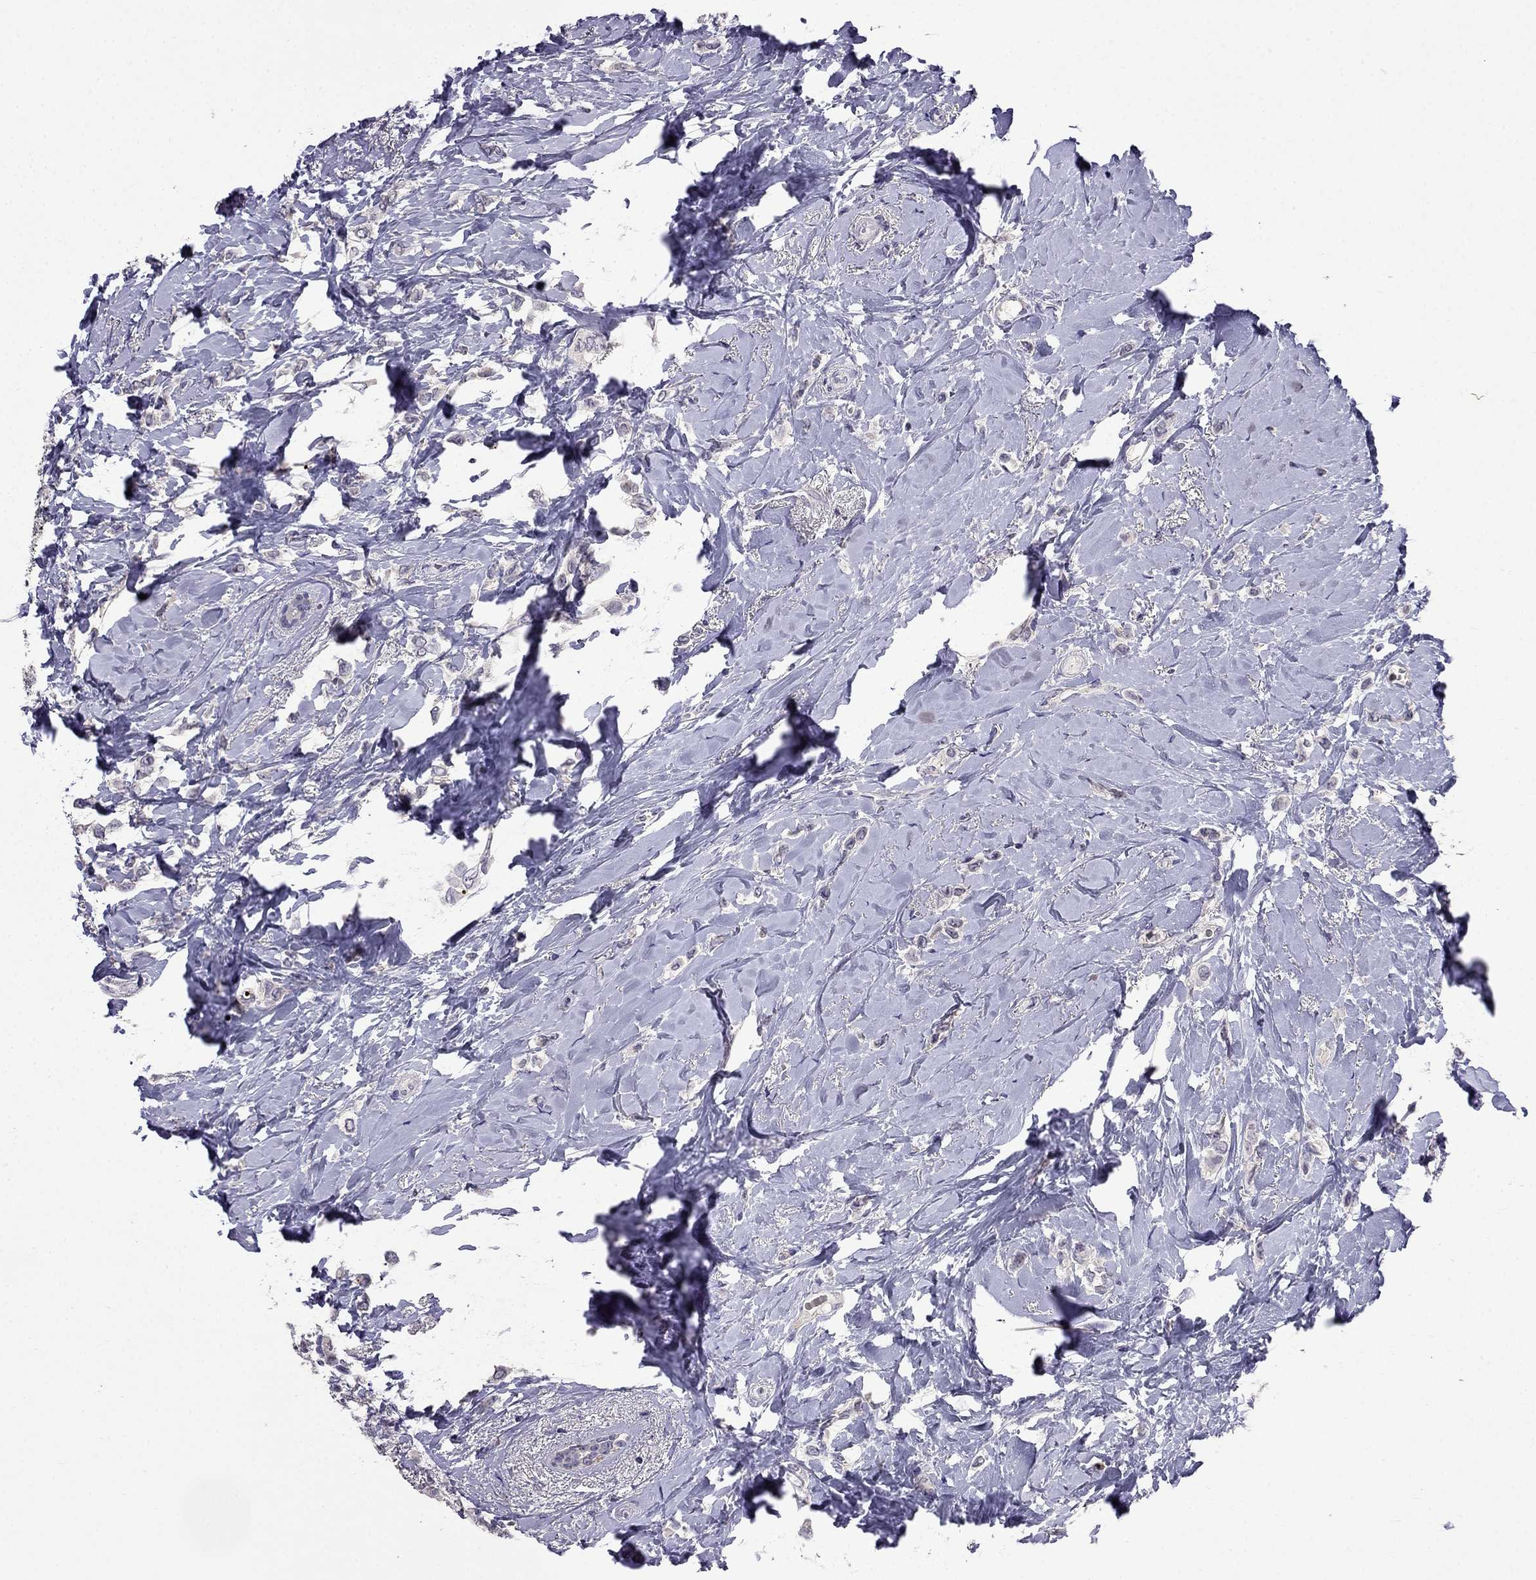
{"staining": {"intensity": "negative", "quantity": "none", "location": "none"}, "tissue": "breast cancer", "cell_type": "Tumor cells", "image_type": "cancer", "snomed": [{"axis": "morphology", "description": "Lobular carcinoma"}, {"axis": "topography", "description": "Breast"}], "caption": "Immunohistochemistry (IHC) image of breast cancer stained for a protein (brown), which reveals no positivity in tumor cells.", "gene": "AQP9", "patient": {"sex": "female", "age": 66}}